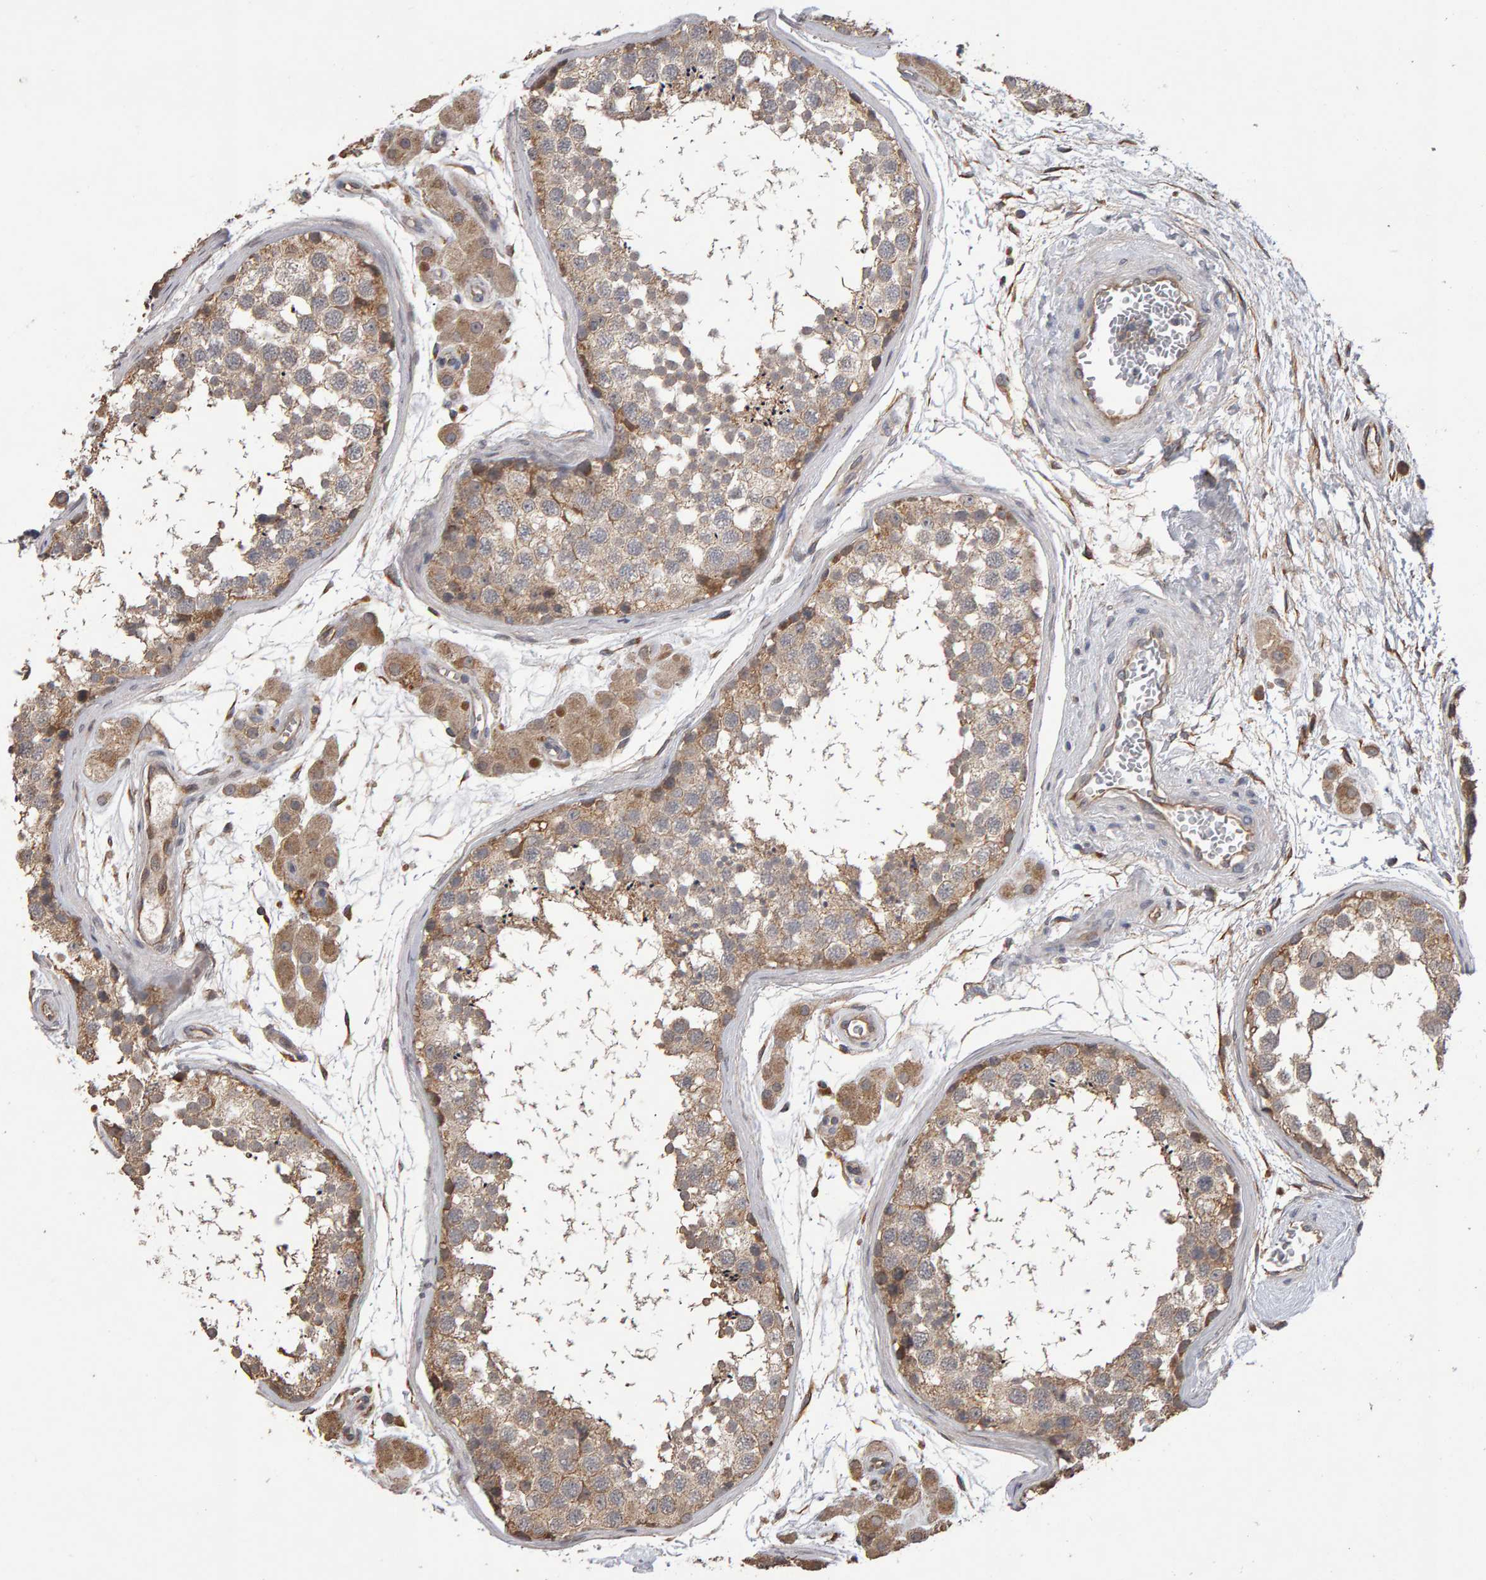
{"staining": {"intensity": "weak", "quantity": ">75%", "location": "cytoplasmic/membranous"}, "tissue": "testis", "cell_type": "Cells in seminiferous ducts", "image_type": "normal", "snomed": [{"axis": "morphology", "description": "Normal tissue, NOS"}, {"axis": "topography", "description": "Testis"}], "caption": "Weak cytoplasmic/membranous protein staining is present in about >75% of cells in seminiferous ducts in testis. (Brightfield microscopy of DAB IHC at high magnification).", "gene": "COASY", "patient": {"sex": "male", "age": 56}}